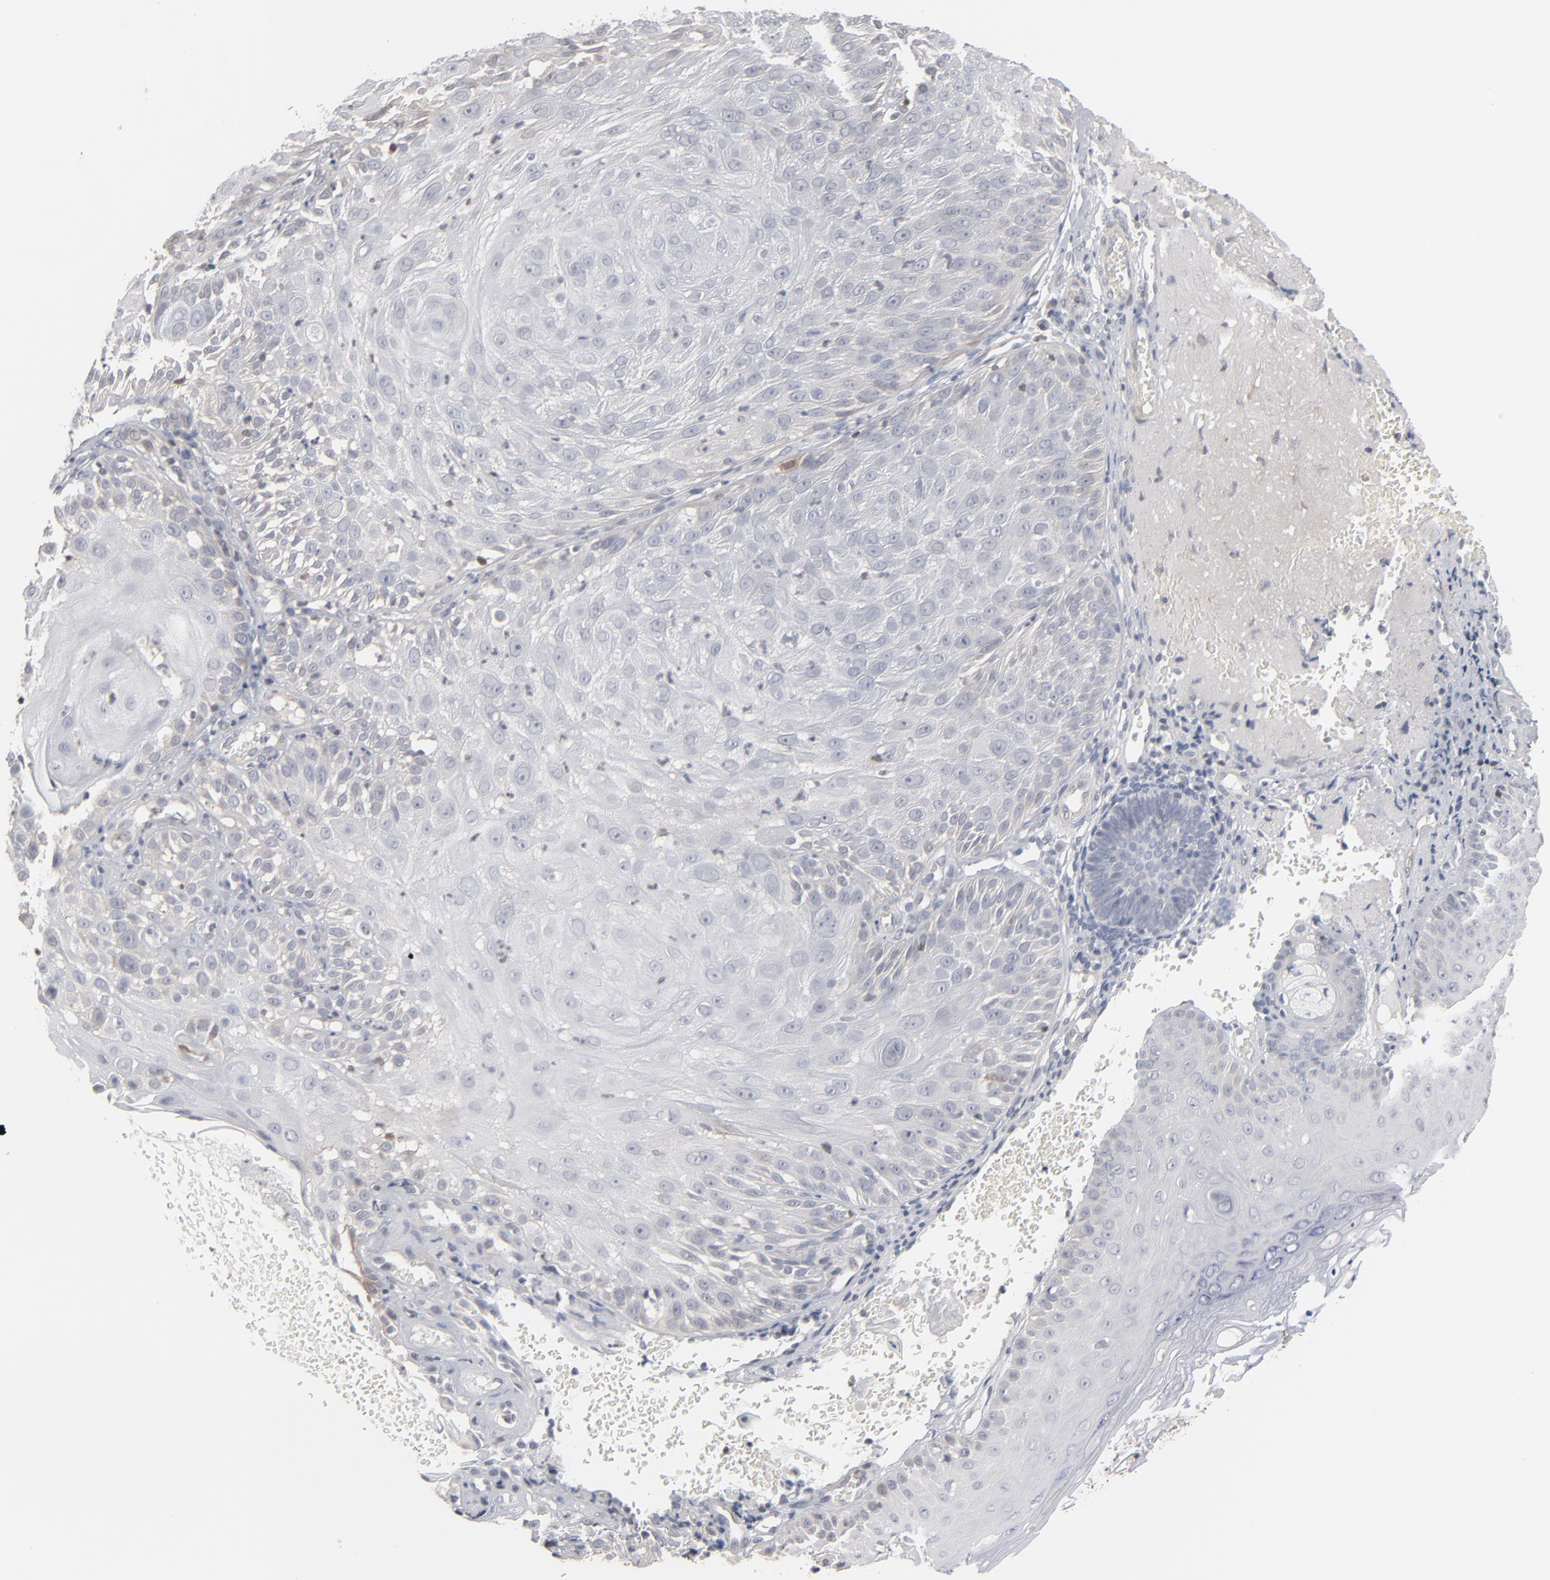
{"staining": {"intensity": "negative", "quantity": "none", "location": "none"}, "tissue": "skin cancer", "cell_type": "Tumor cells", "image_type": "cancer", "snomed": [{"axis": "morphology", "description": "Squamous cell carcinoma, NOS"}, {"axis": "topography", "description": "Skin"}], "caption": "This is a histopathology image of immunohistochemistry (IHC) staining of skin squamous cell carcinoma, which shows no expression in tumor cells. (DAB (3,3'-diaminobenzidine) IHC visualized using brightfield microscopy, high magnification).", "gene": "STAT4", "patient": {"sex": "female", "age": 89}}